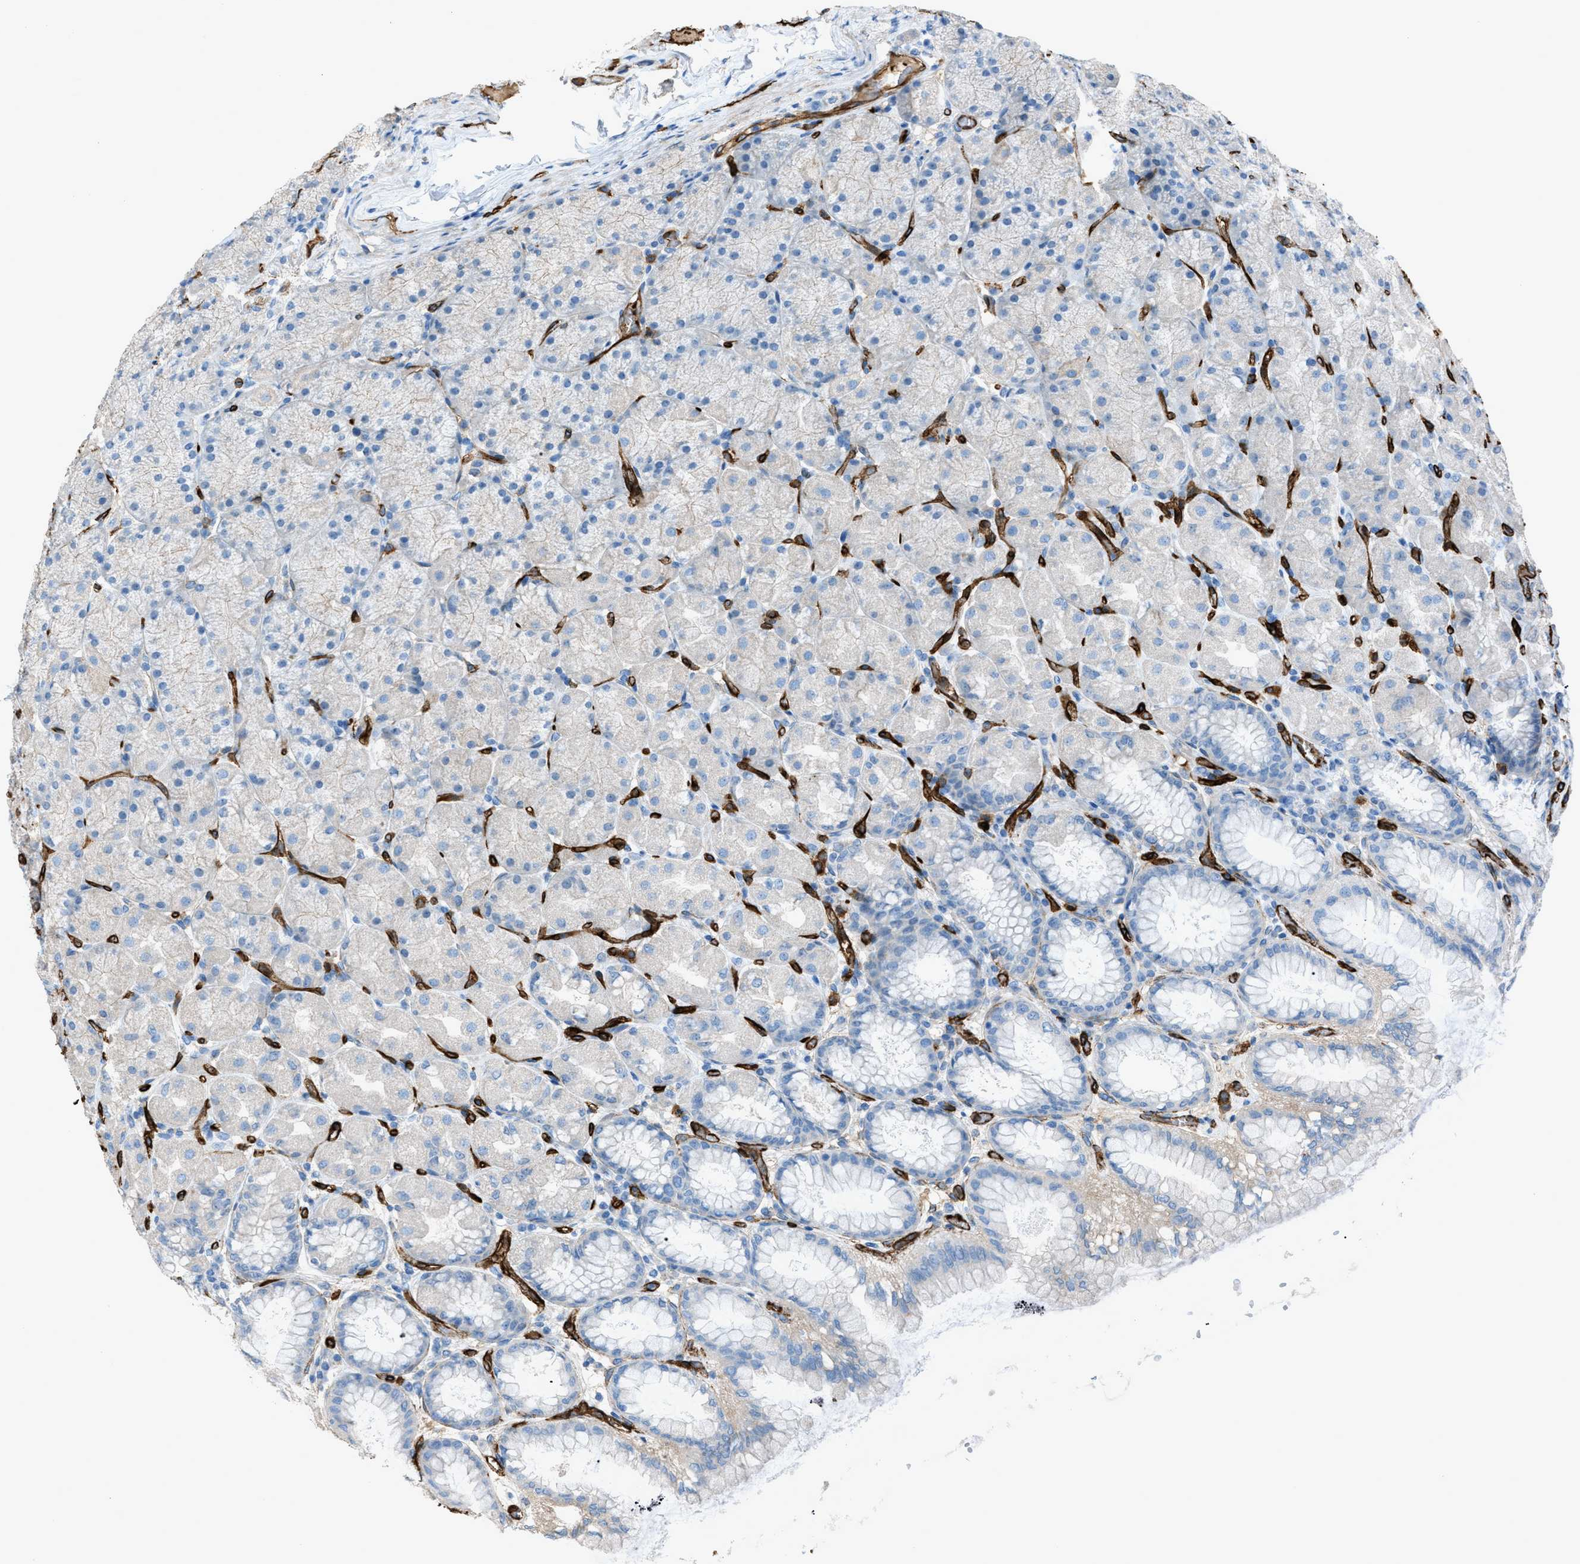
{"staining": {"intensity": "negative", "quantity": "none", "location": "none"}, "tissue": "stomach", "cell_type": "Glandular cells", "image_type": "normal", "snomed": [{"axis": "morphology", "description": "Normal tissue, NOS"}, {"axis": "topography", "description": "Stomach, upper"}], "caption": "Immunohistochemistry (IHC) photomicrograph of normal stomach: human stomach stained with DAB (3,3'-diaminobenzidine) demonstrates no significant protein positivity in glandular cells.", "gene": "SLC22A15", "patient": {"sex": "female", "age": 56}}